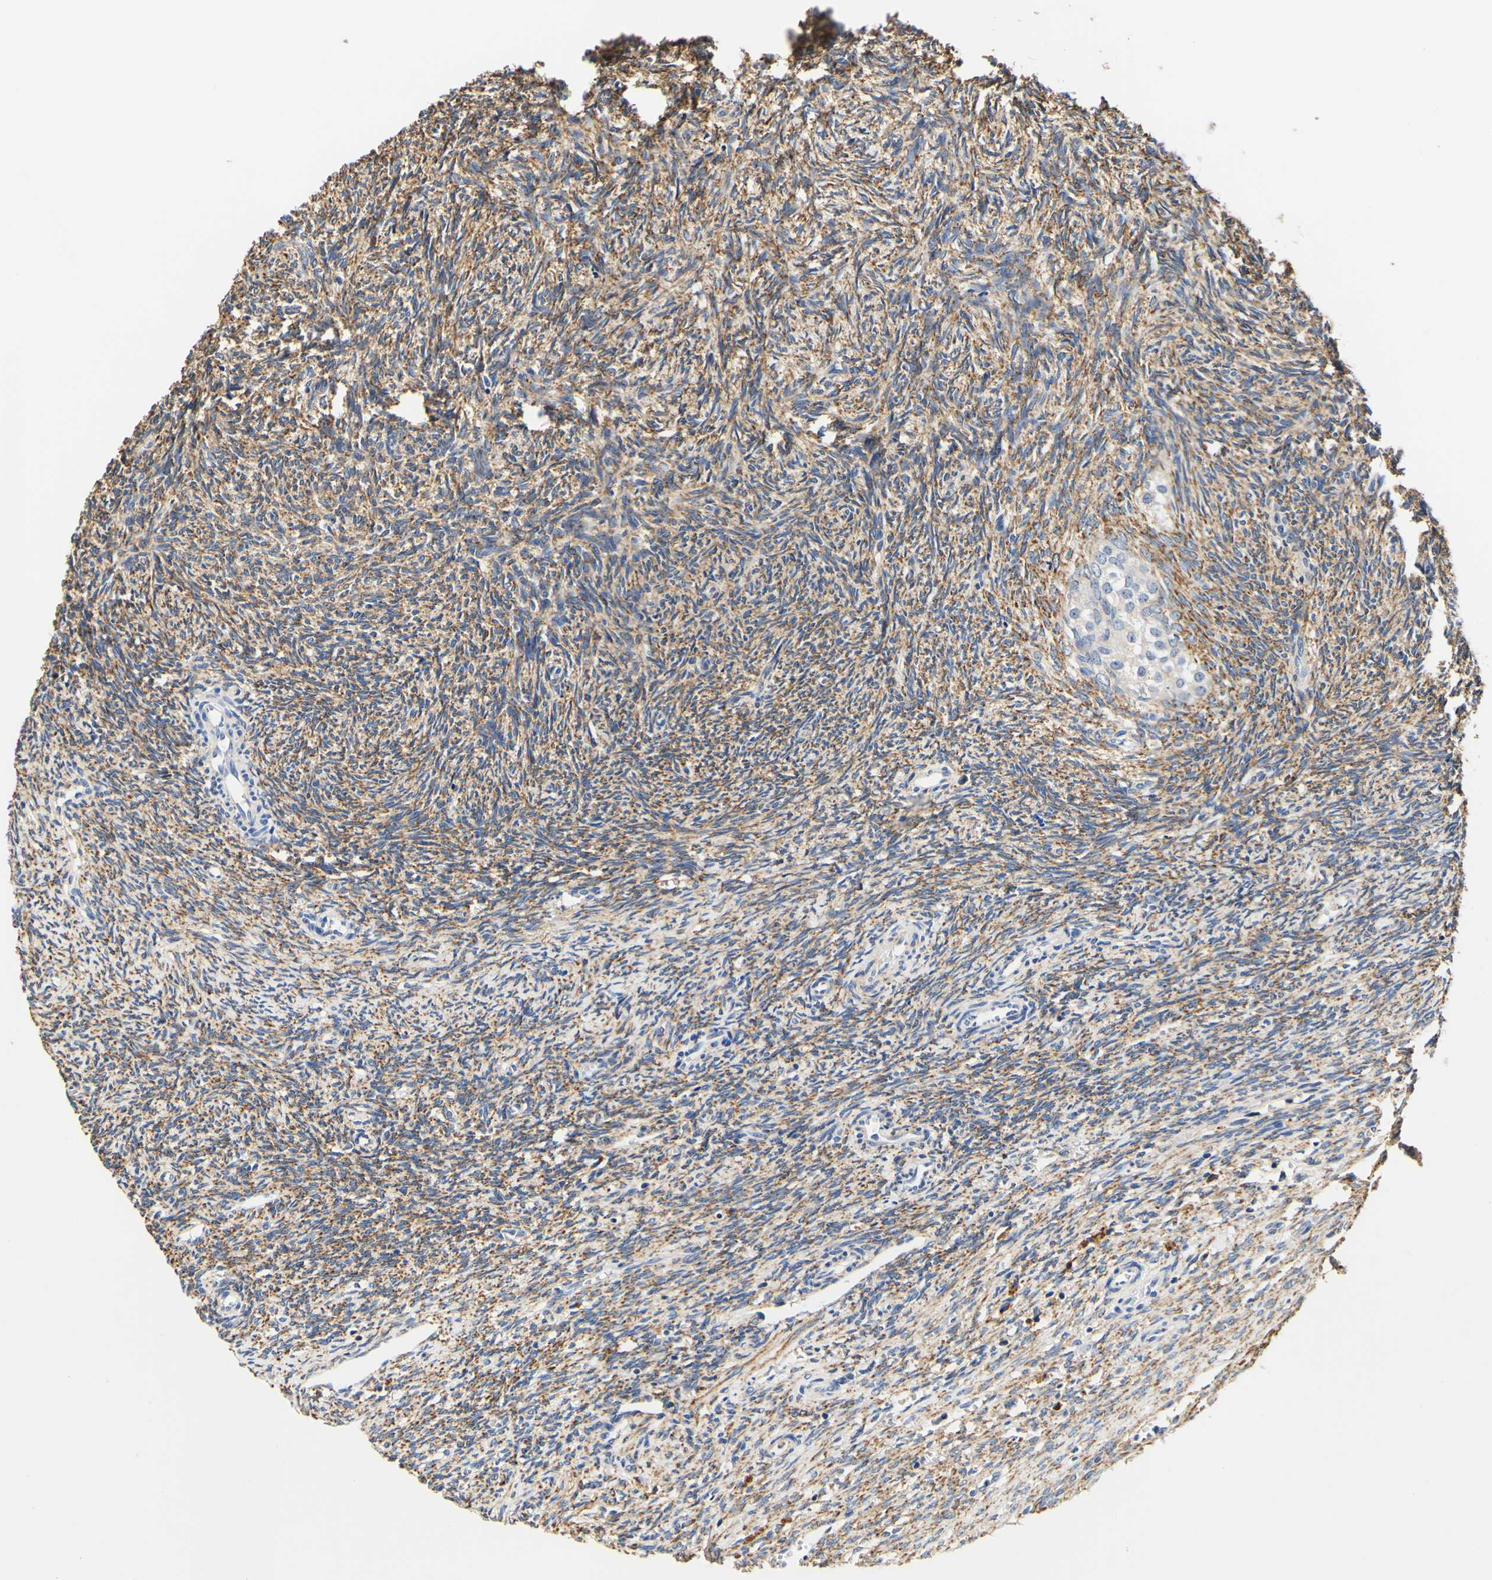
{"staining": {"intensity": "moderate", "quantity": "<25%", "location": "cytoplasmic/membranous"}, "tissue": "ovary", "cell_type": "Follicle cells", "image_type": "normal", "snomed": [{"axis": "morphology", "description": "Normal tissue, NOS"}, {"axis": "topography", "description": "Ovary"}], "caption": "This is an image of immunohistochemistry (IHC) staining of benign ovary, which shows moderate expression in the cytoplasmic/membranous of follicle cells.", "gene": "CAMK4", "patient": {"sex": "female", "age": 41}}